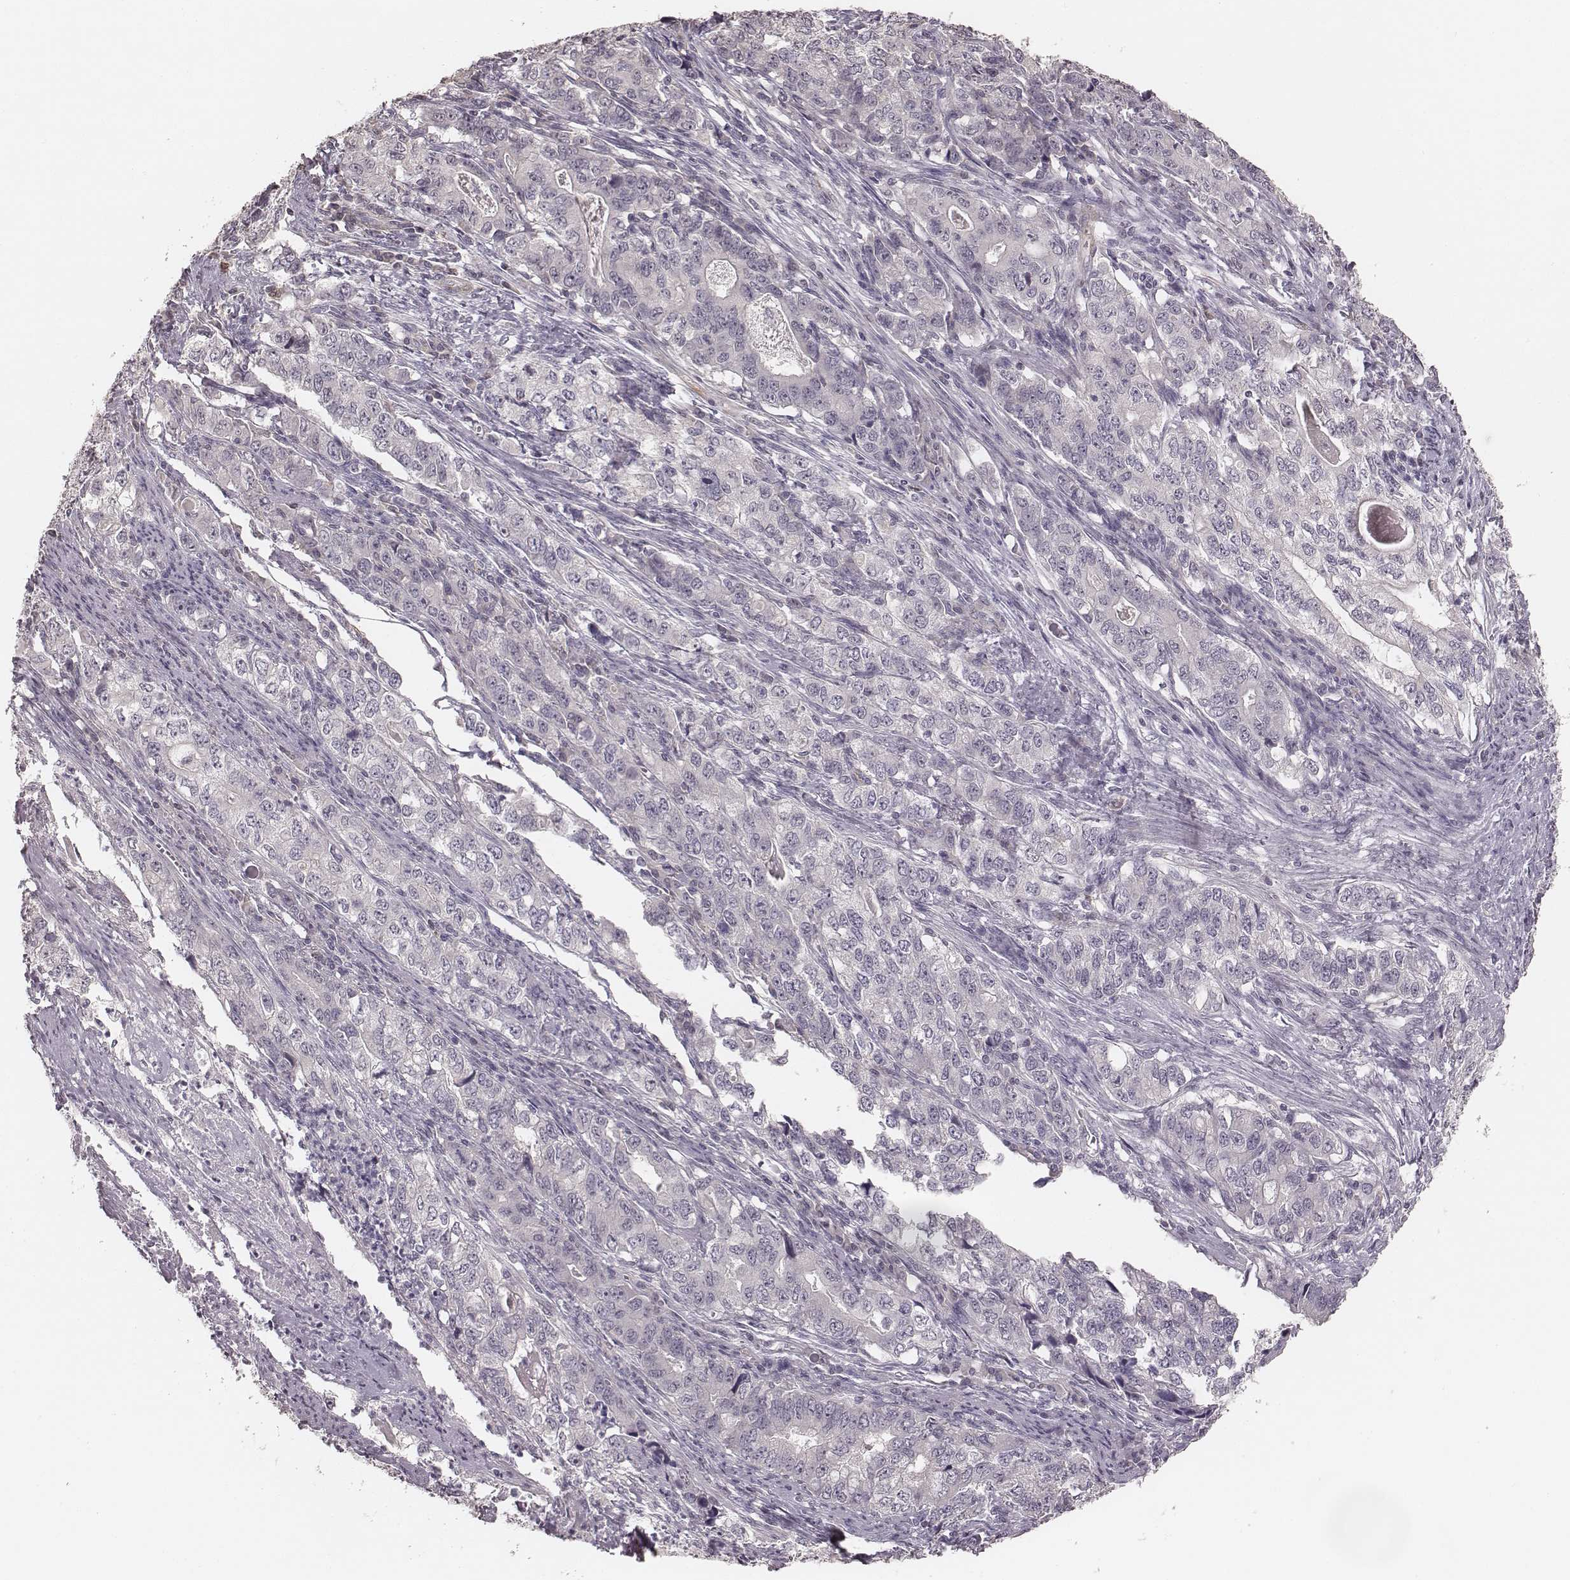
{"staining": {"intensity": "negative", "quantity": "none", "location": "none"}, "tissue": "stomach cancer", "cell_type": "Tumor cells", "image_type": "cancer", "snomed": [{"axis": "morphology", "description": "Adenocarcinoma, NOS"}, {"axis": "topography", "description": "Stomach, lower"}], "caption": "Immunohistochemistry (IHC) image of human adenocarcinoma (stomach) stained for a protein (brown), which shows no expression in tumor cells. (DAB (3,3'-diaminobenzidine) immunohistochemistry visualized using brightfield microscopy, high magnification).", "gene": "LY6K", "patient": {"sex": "female", "age": 72}}